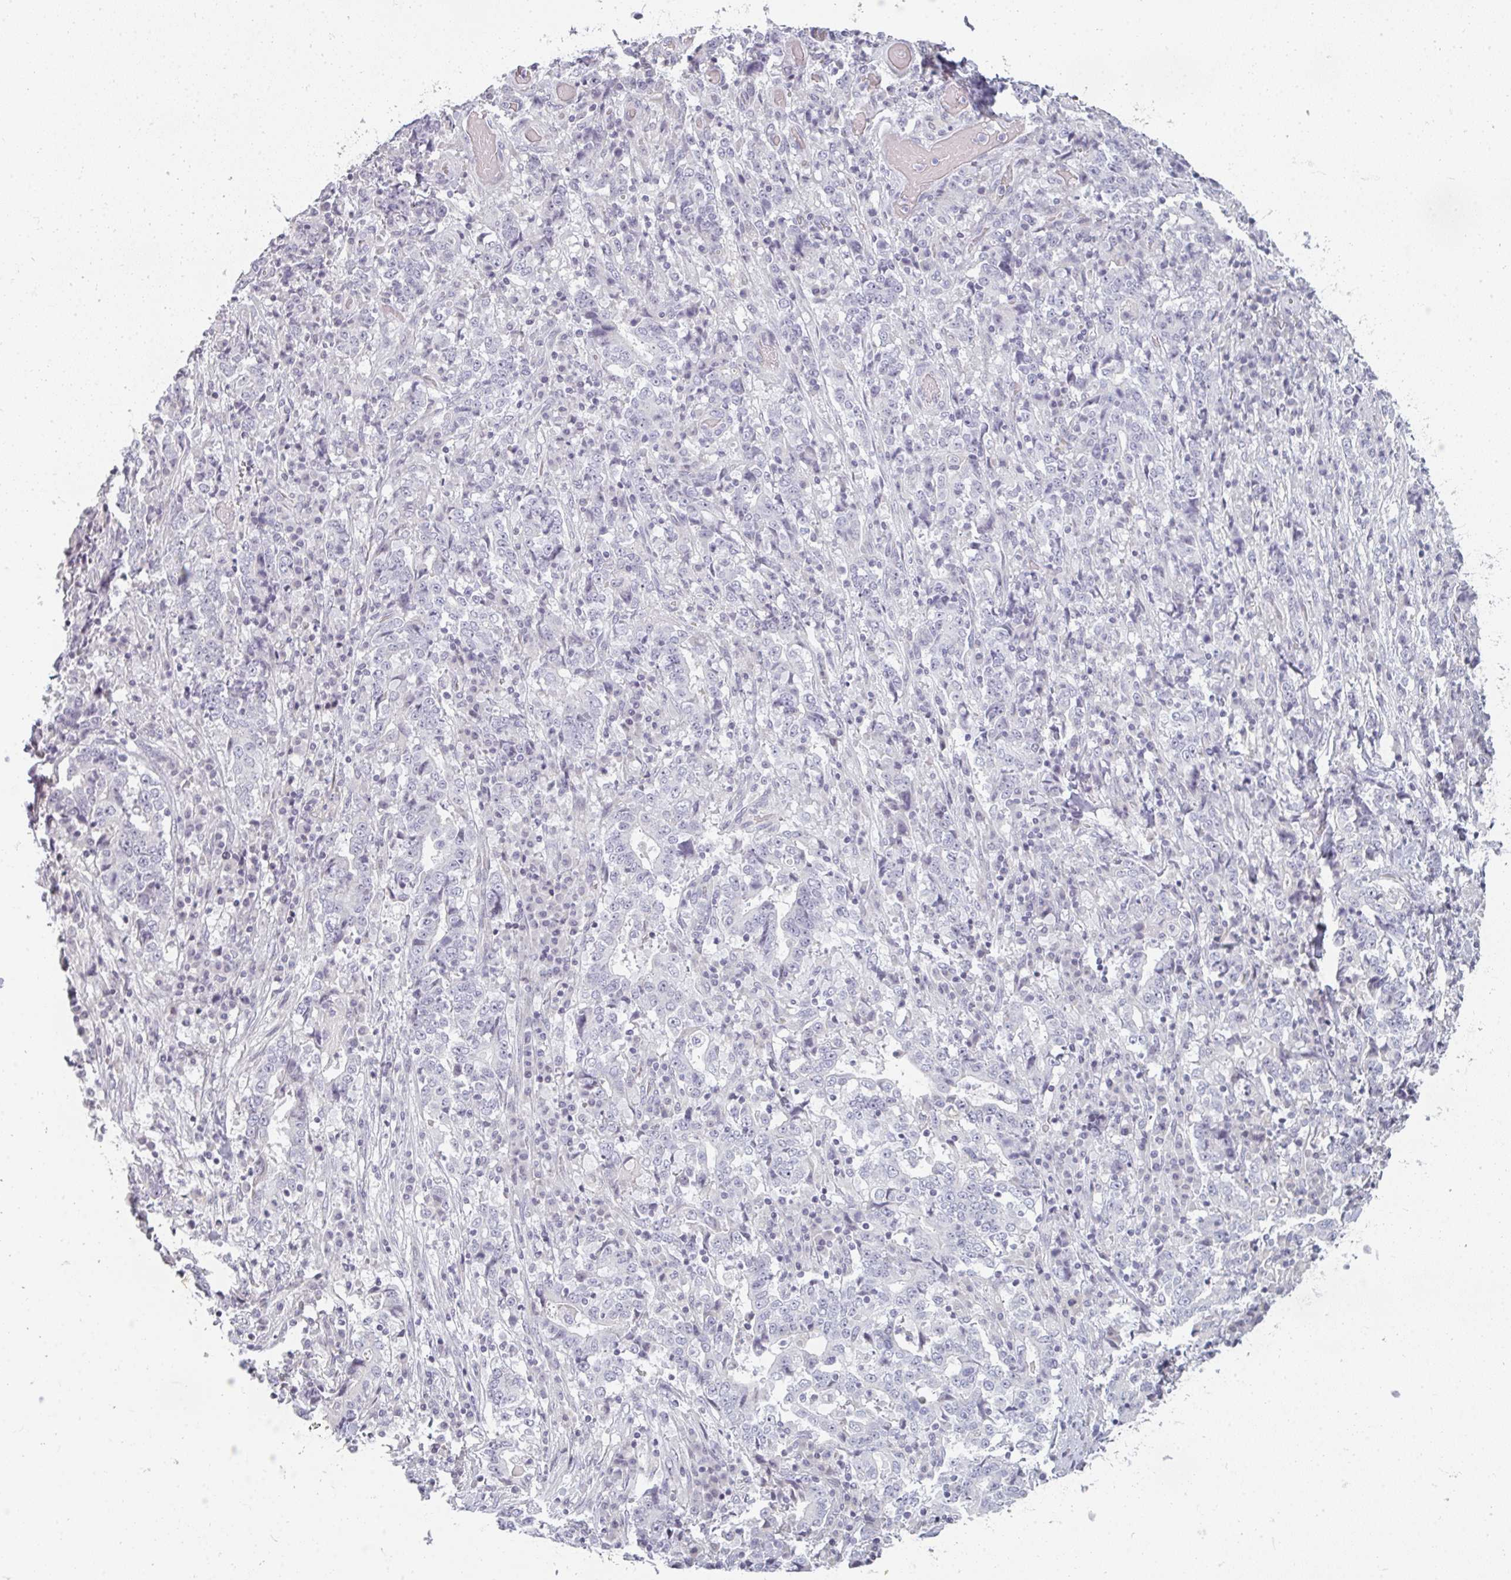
{"staining": {"intensity": "negative", "quantity": "none", "location": "none"}, "tissue": "stomach cancer", "cell_type": "Tumor cells", "image_type": "cancer", "snomed": [{"axis": "morphology", "description": "Normal tissue, NOS"}, {"axis": "morphology", "description": "Adenocarcinoma, NOS"}, {"axis": "topography", "description": "Stomach, upper"}, {"axis": "topography", "description": "Stomach"}], "caption": "Micrograph shows no significant protein positivity in tumor cells of stomach adenocarcinoma. Brightfield microscopy of immunohistochemistry stained with DAB (brown) and hematoxylin (blue), captured at high magnification.", "gene": "RBBP6", "patient": {"sex": "male", "age": 59}}